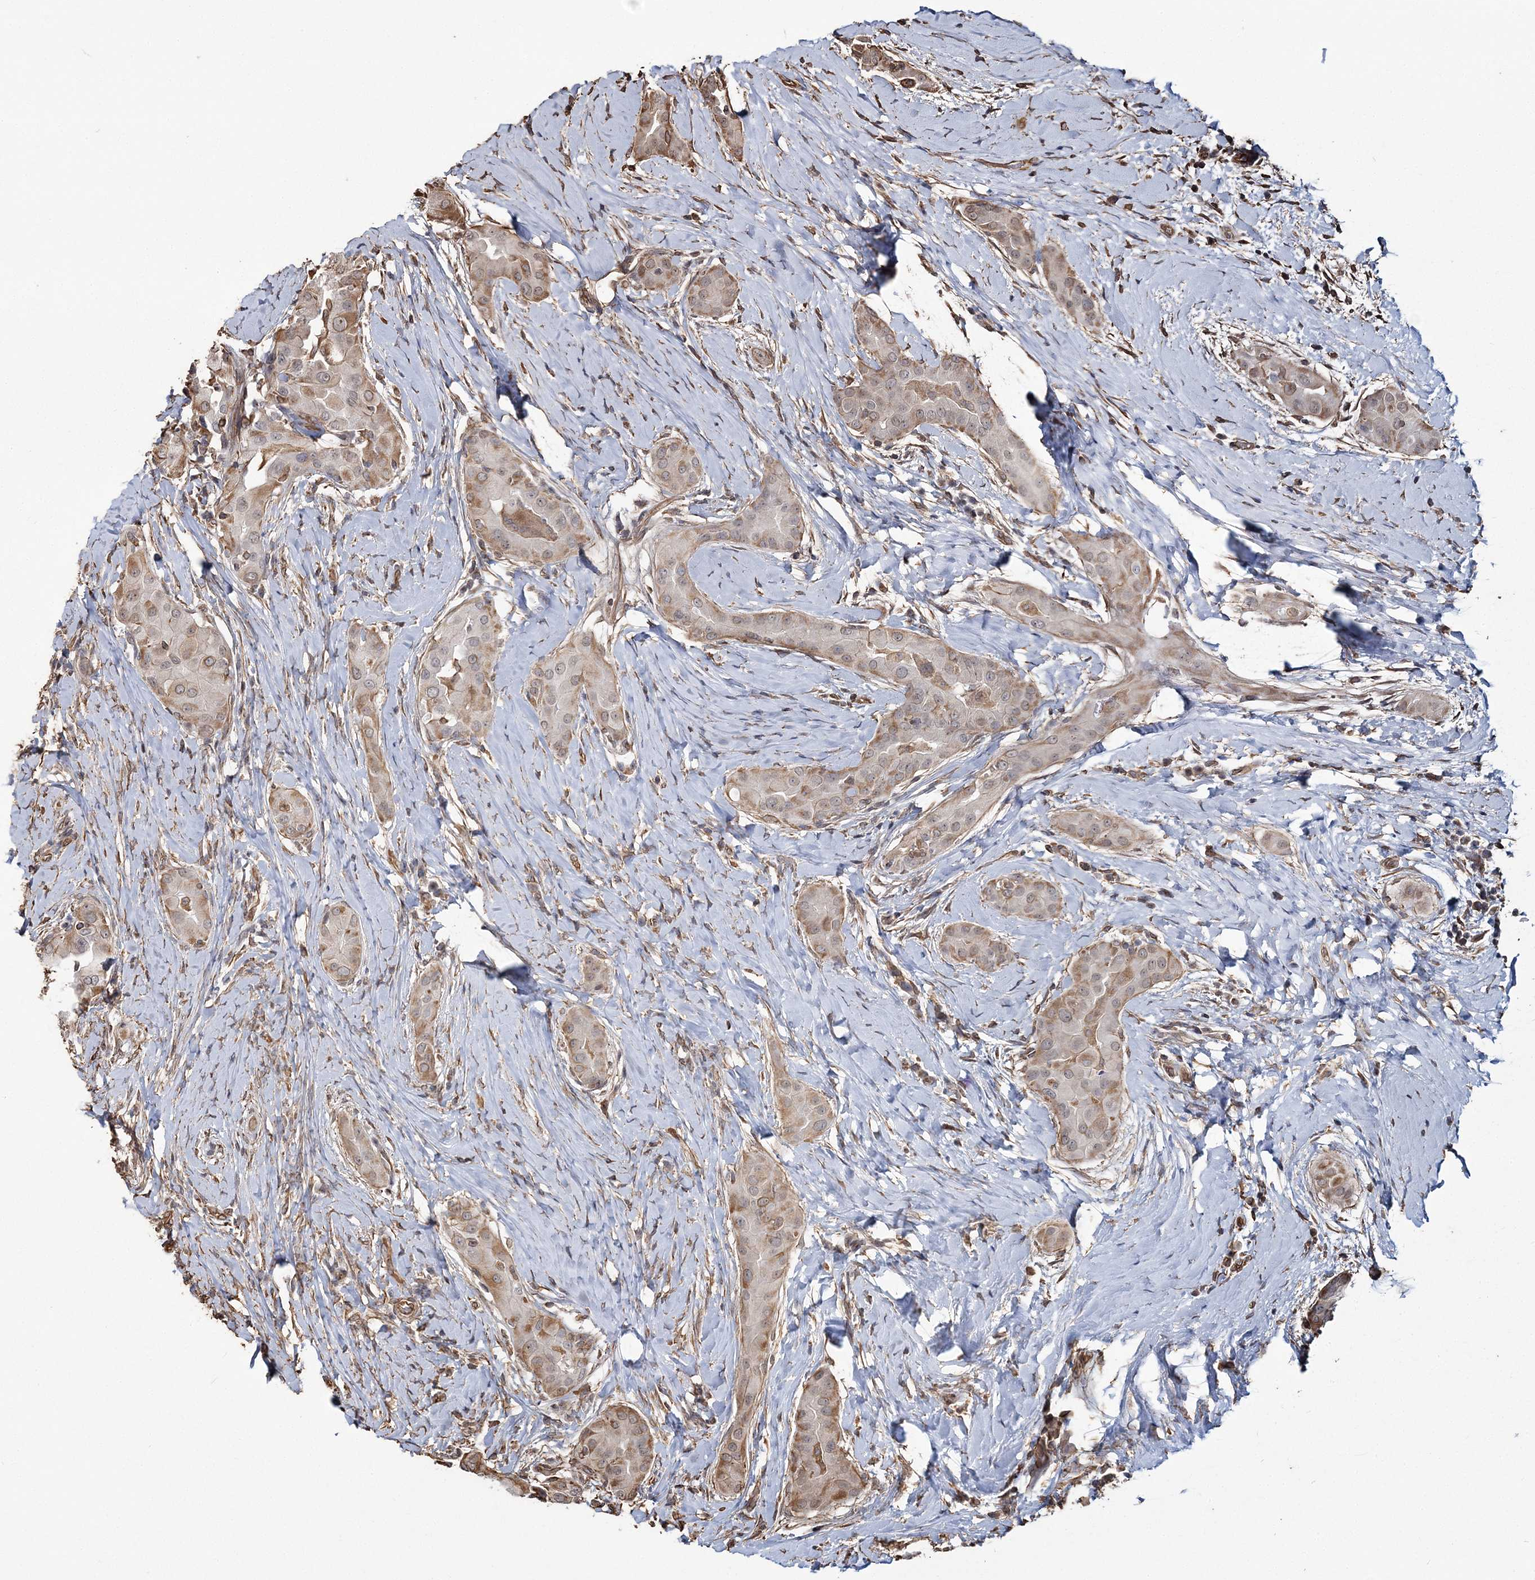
{"staining": {"intensity": "moderate", "quantity": ">75%", "location": "cytoplasmic/membranous"}, "tissue": "thyroid cancer", "cell_type": "Tumor cells", "image_type": "cancer", "snomed": [{"axis": "morphology", "description": "Papillary adenocarcinoma, NOS"}, {"axis": "topography", "description": "Thyroid gland"}], "caption": "Immunohistochemistry of human papillary adenocarcinoma (thyroid) reveals medium levels of moderate cytoplasmic/membranous positivity in about >75% of tumor cells.", "gene": "ATP11B", "patient": {"sex": "male", "age": 33}}